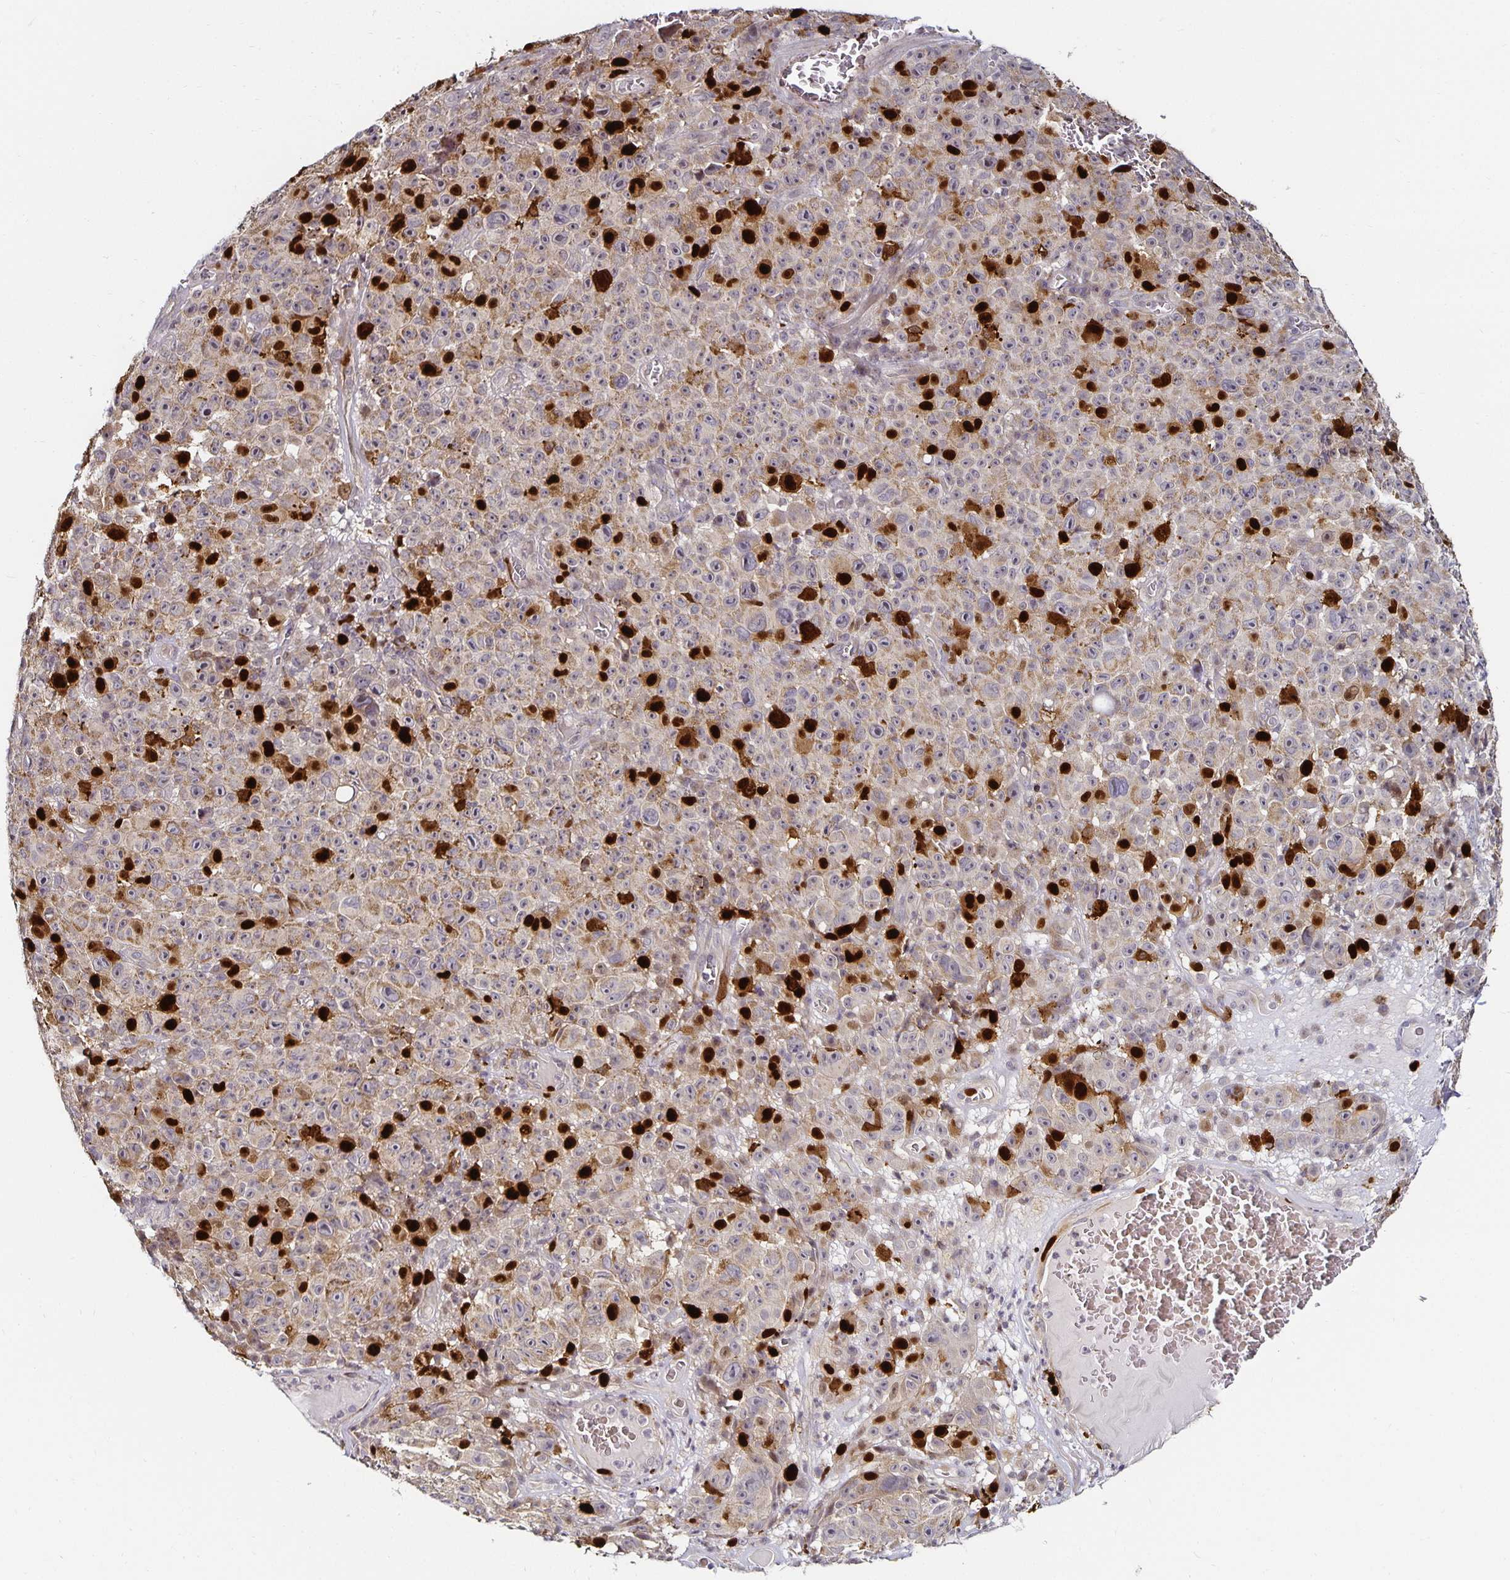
{"staining": {"intensity": "strong", "quantity": "<25%", "location": "nuclear"}, "tissue": "melanoma", "cell_type": "Tumor cells", "image_type": "cancer", "snomed": [{"axis": "morphology", "description": "Malignant melanoma, NOS"}, {"axis": "topography", "description": "Skin"}], "caption": "Melanoma tissue reveals strong nuclear expression in about <25% of tumor cells", "gene": "ANLN", "patient": {"sex": "female", "age": 82}}